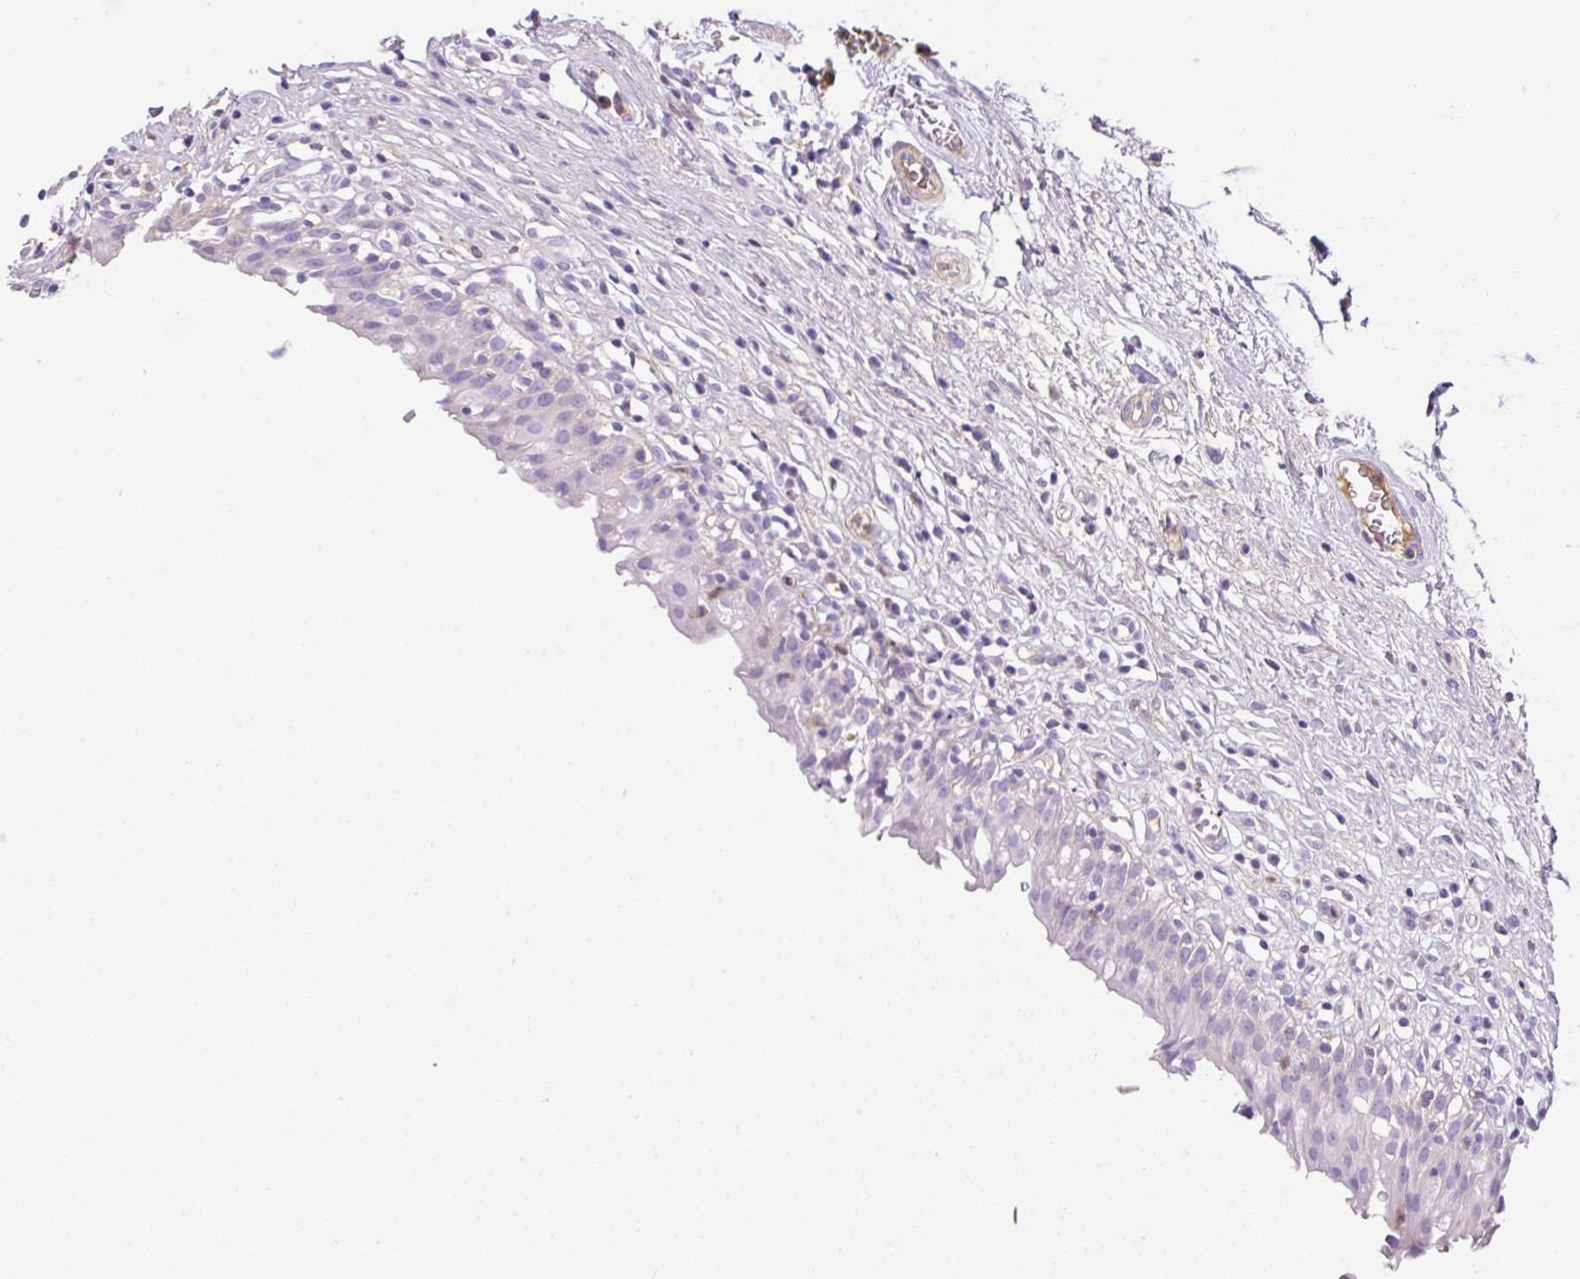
{"staining": {"intensity": "negative", "quantity": "none", "location": "none"}, "tissue": "urinary bladder", "cell_type": "Urothelial cells", "image_type": "normal", "snomed": [{"axis": "morphology", "description": "Normal tissue, NOS"}, {"axis": "morphology", "description": "Inflammation, NOS"}, {"axis": "topography", "description": "Urinary bladder"}], "caption": "Urinary bladder was stained to show a protein in brown. There is no significant expression in urothelial cells. The staining was performed using DAB (3,3'-diaminobenzidine) to visualize the protein expression in brown, while the nuclei were stained in blue with hematoxylin (Magnification: 20x).", "gene": "TDRD15", "patient": {"sex": "male", "age": 63}}